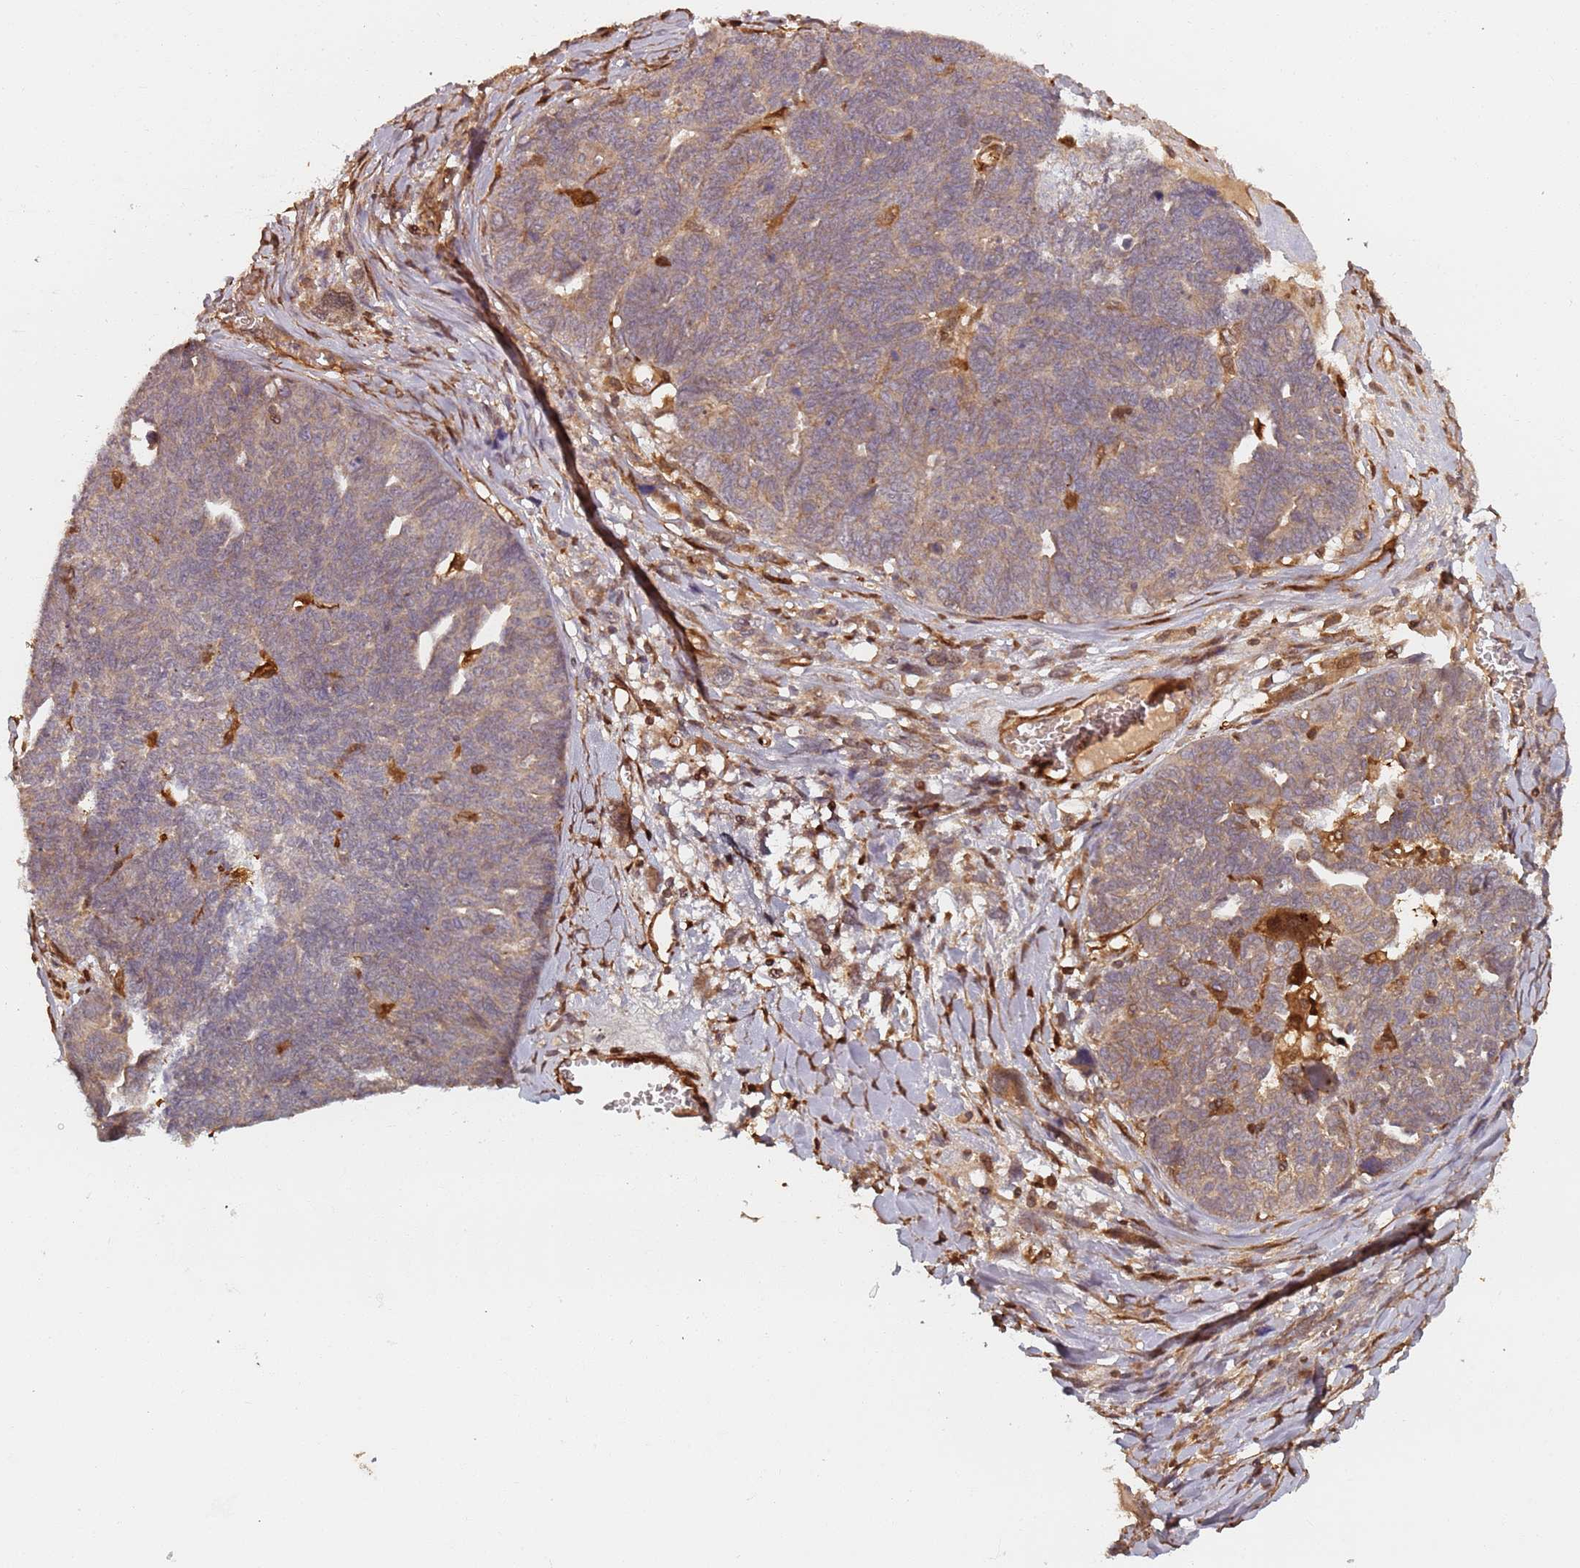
{"staining": {"intensity": "weak", "quantity": "25%-75%", "location": "cytoplasmic/membranous"}, "tissue": "ovarian cancer", "cell_type": "Tumor cells", "image_type": "cancer", "snomed": [{"axis": "morphology", "description": "Cystadenocarcinoma, serous, NOS"}, {"axis": "topography", "description": "Ovary"}], "caption": "A photomicrograph of human ovarian cancer stained for a protein shows weak cytoplasmic/membranous brown staining in tumor cells.", "gene": "SDCCAG8", "patient": {"sex": "female", "age": 79}}